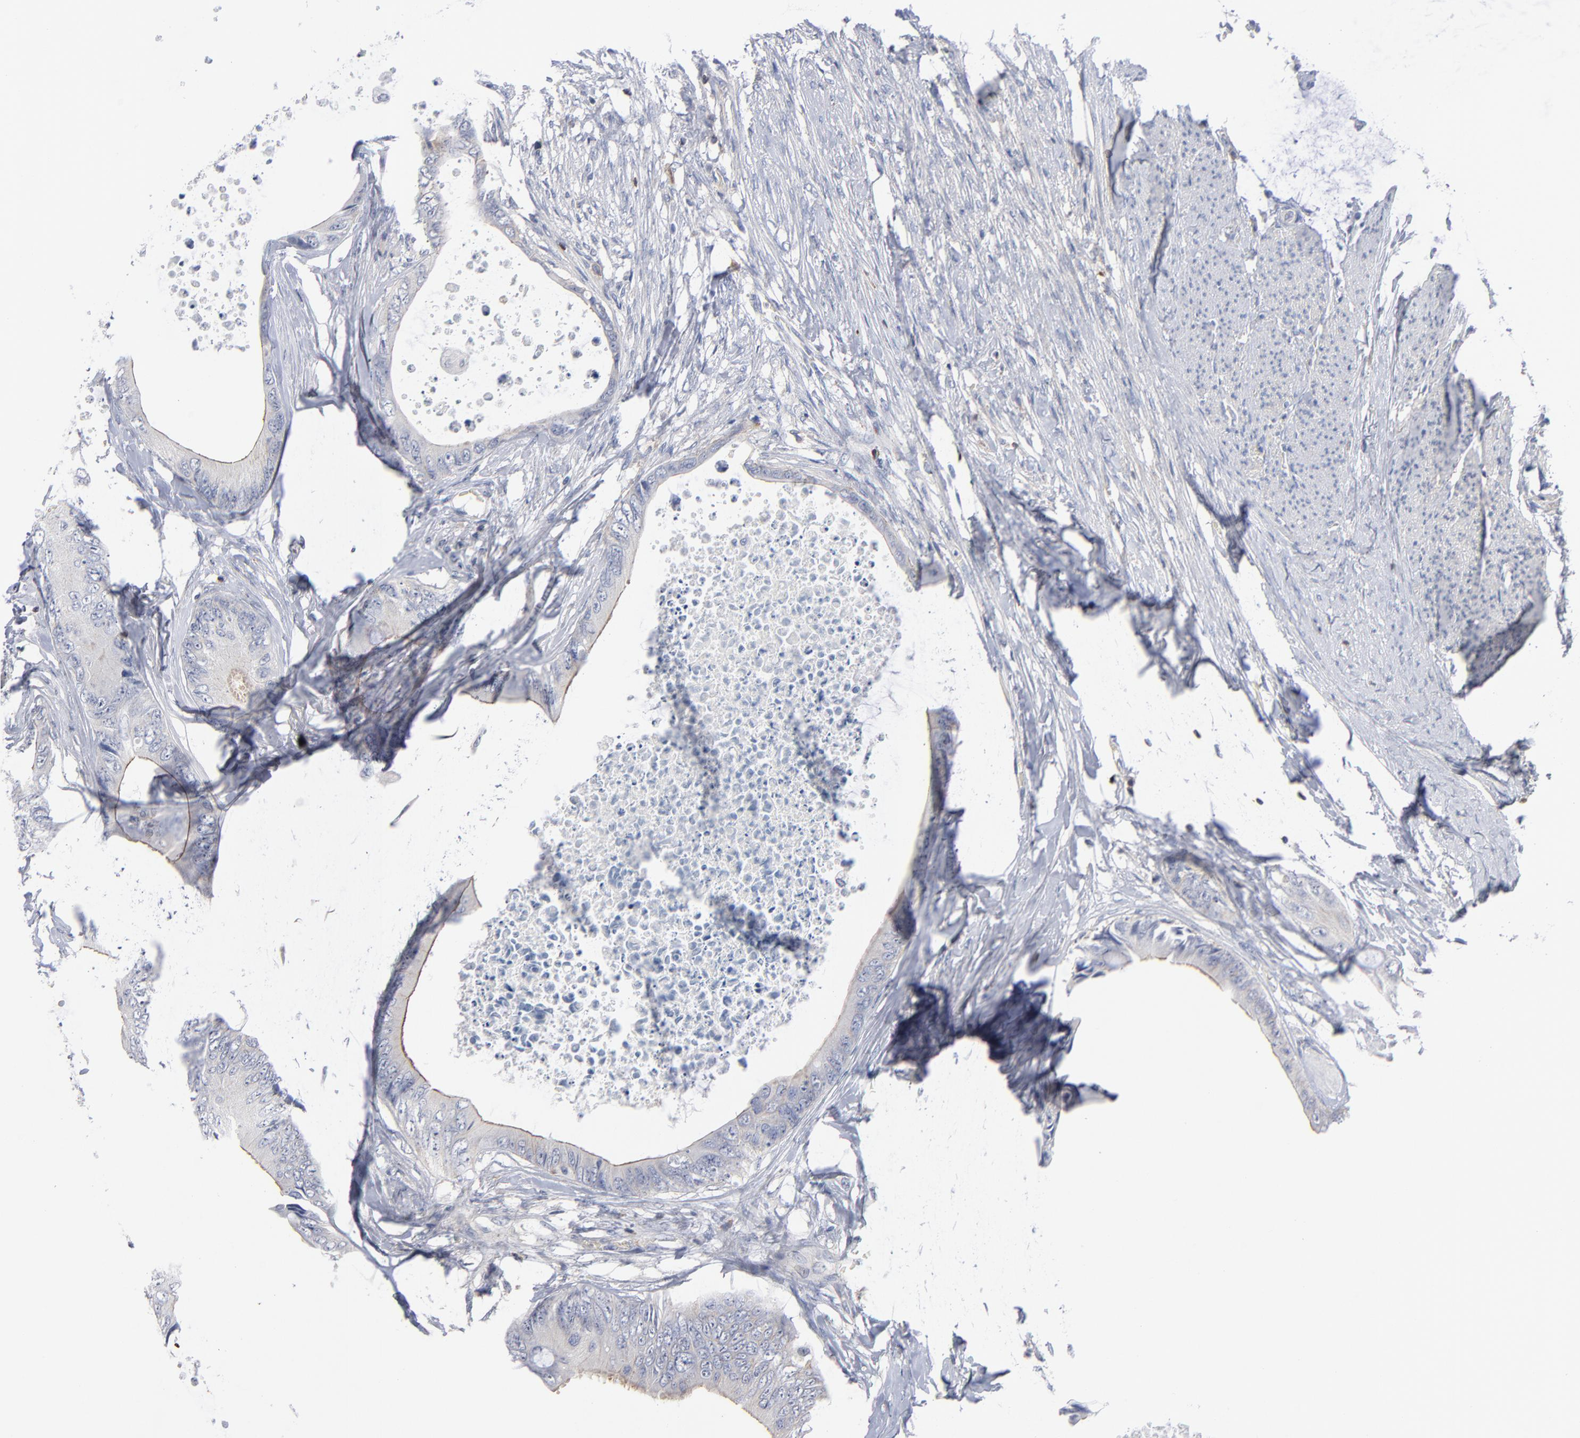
{"staining": {"intensity": "weak", "quantity": "25%-75%", "location": "cytoplasmic/membranous"}, "tissue": "colorectal cancer", "cell_type": "Tumor cells", "image_type": "cancer", "snomed": [{"axis": "morphology", "description": "Normal tissue, NOS"}, {"axis": "morphology", "description": "Adenocarcinoma, NOS"}, {"axis": "topography", "description": "Rectum"}, {"axis": "topography", "description": "Peripheral nerve tissue"}], "caption": "Colorectal adenocarcinoma stained with a brown dye exhibits weak cytoplasmic/membranous positive positivity in about 25%-75% of tumor cells.", "gene": "PDLIM2", "patient": {"sex": "female", "age": 77}}